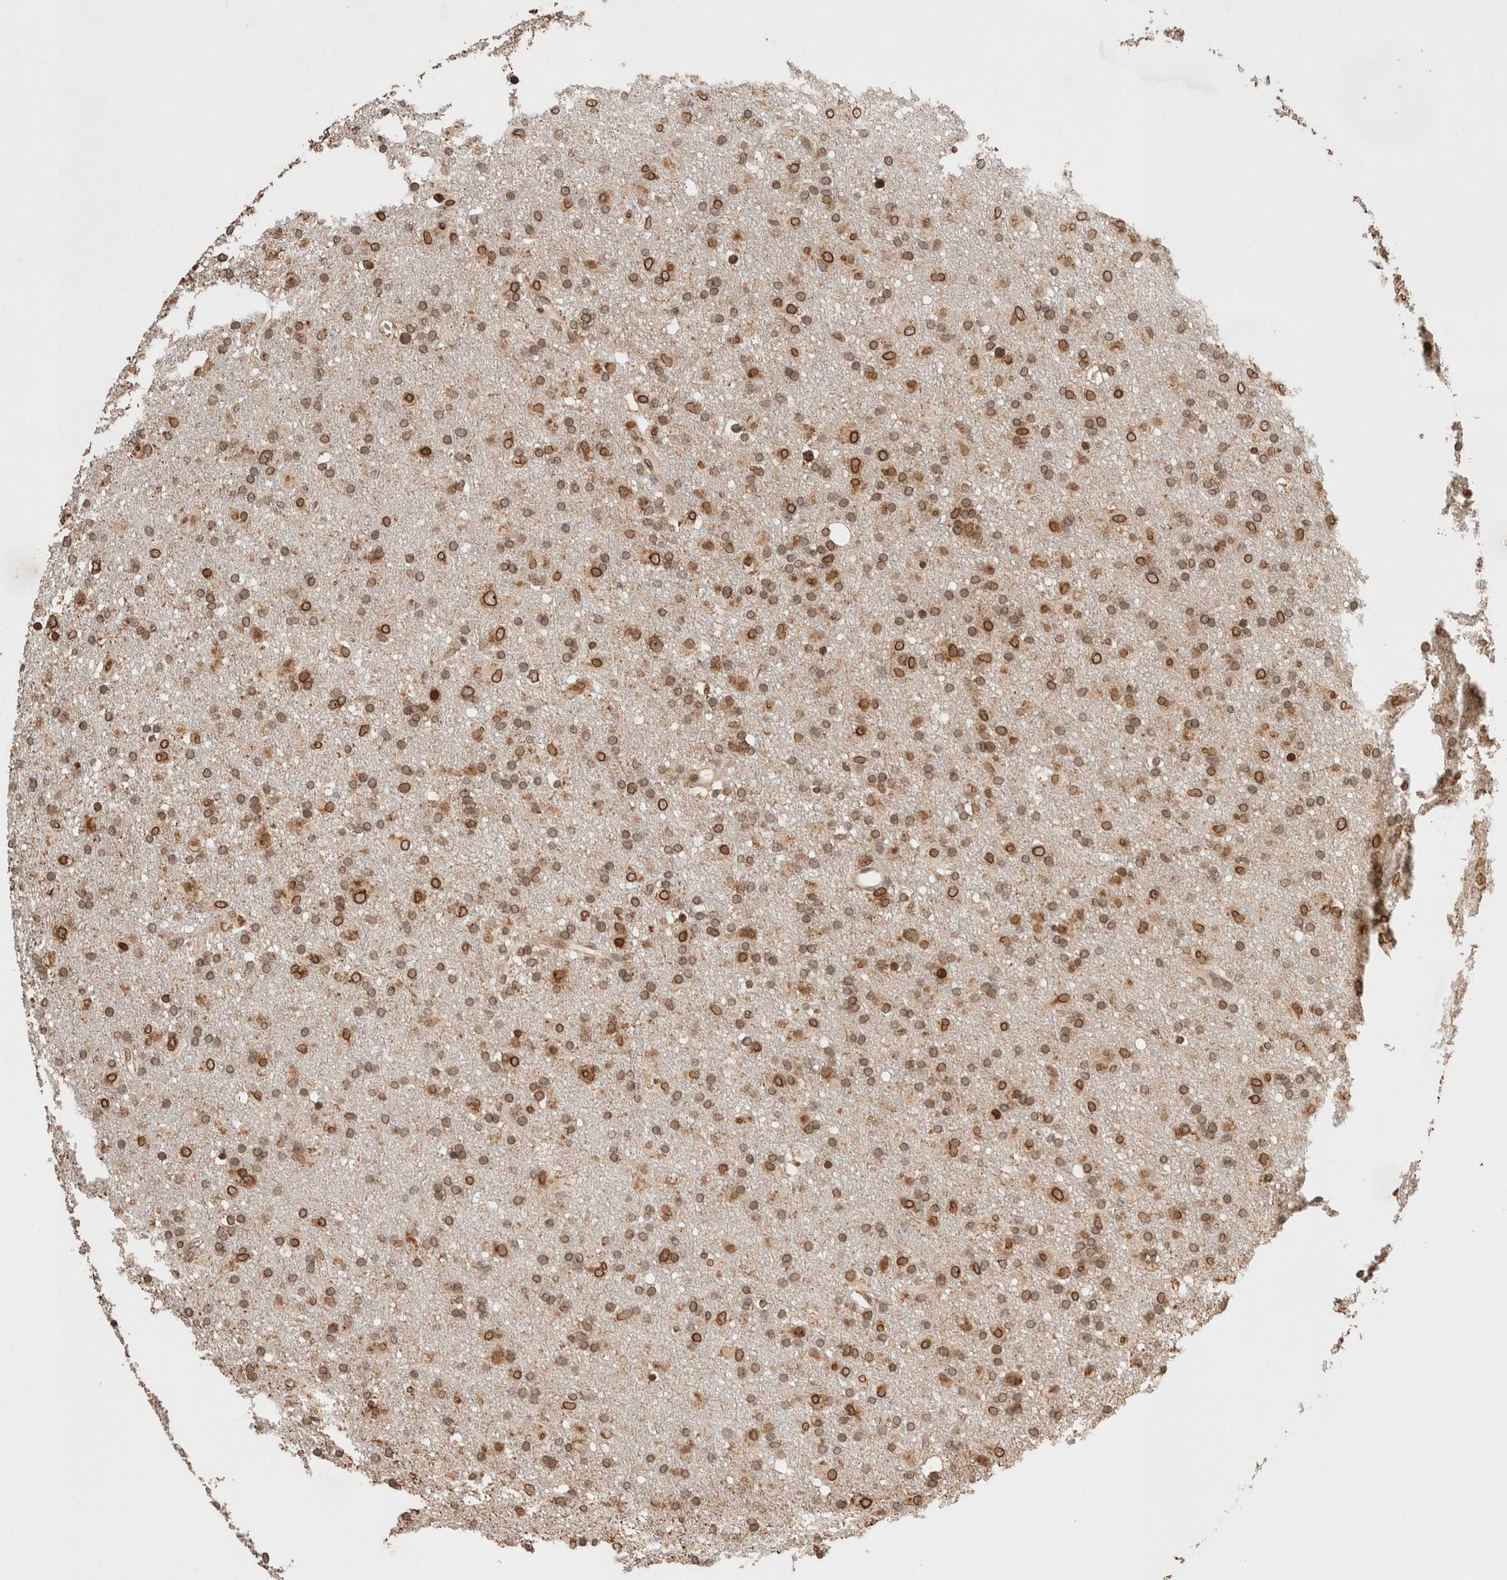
{"staining": {"intensity": "moderate", "quantity": ">75%", "location": "cytoplasmic/membranous,nuclear"}, "tissue": "glioma", "cell_type": "Tumor cells", "image_type": "cancer", "snomed": [{"axis": "morphology", "description": "Glioma, malignant, Low grade"}, {"axis": "topography", "description": "Brain"}], "caption": "Moderate cytoplasmic/membranous and nuclear expression for a protein is seen in approximately >75% of tumor cells of low-grade glioma (malignant) using IHC.", "gene": "TPR", "patient": {"sex": "male", "age": 65}}